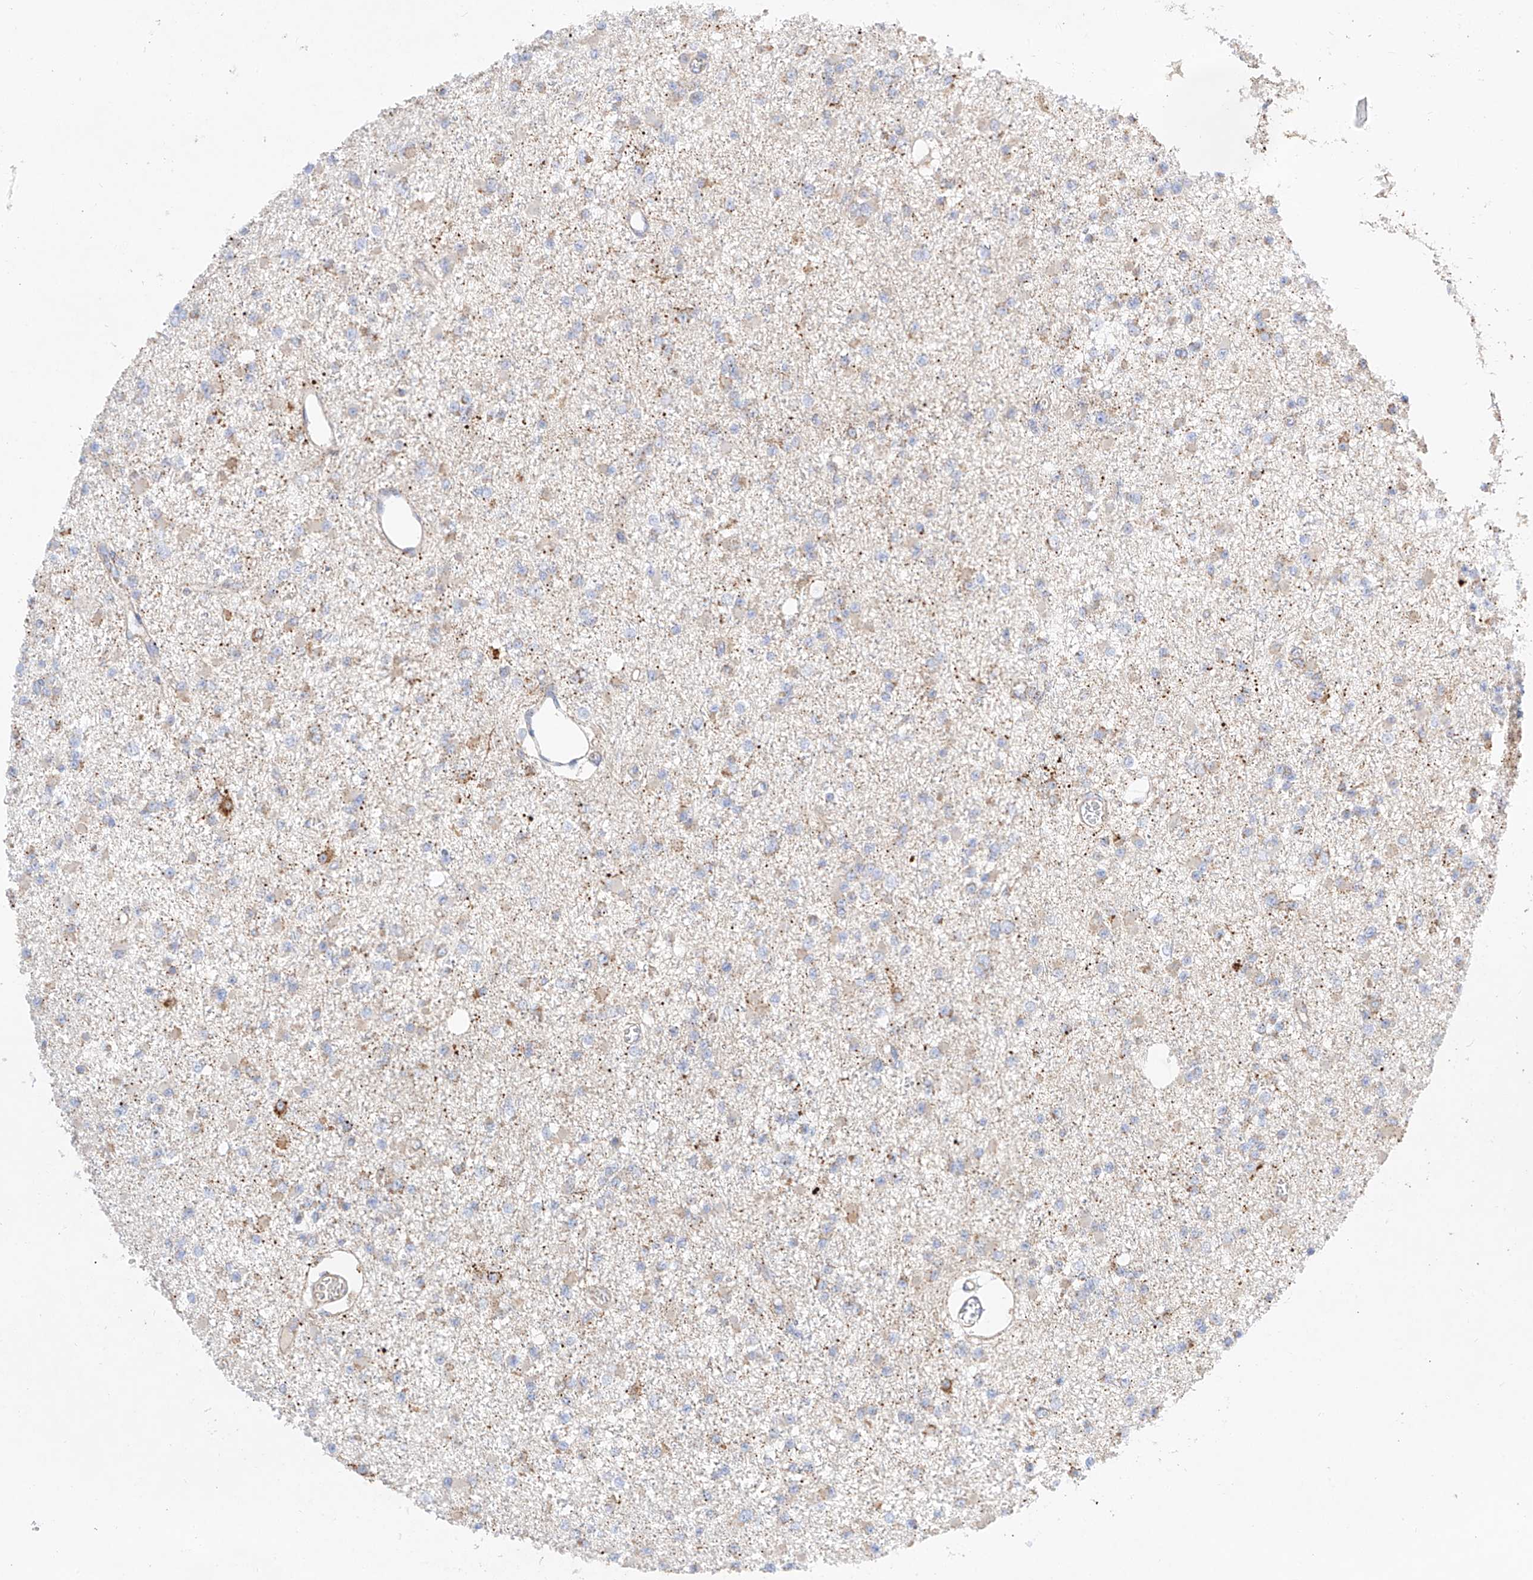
{"staining": {"intensity": "weak", "quantity": "<25%", "location": "cytoplasmic/membranous"}, "tissue": "glioma", "cell_type": "Tumor cells", "image_type": "cancer", "snomed": [{"axis": "morphology", "description": "Glioma, malignant, Low grade"}, {"axis": "topography", "description": "Brain"}], "caption": "IHC of human malignant glioma (low-grade) exhibits no positivity in tumor cells.", "gene": "CST9", "patient": {"sex": "female", "age": 22}}